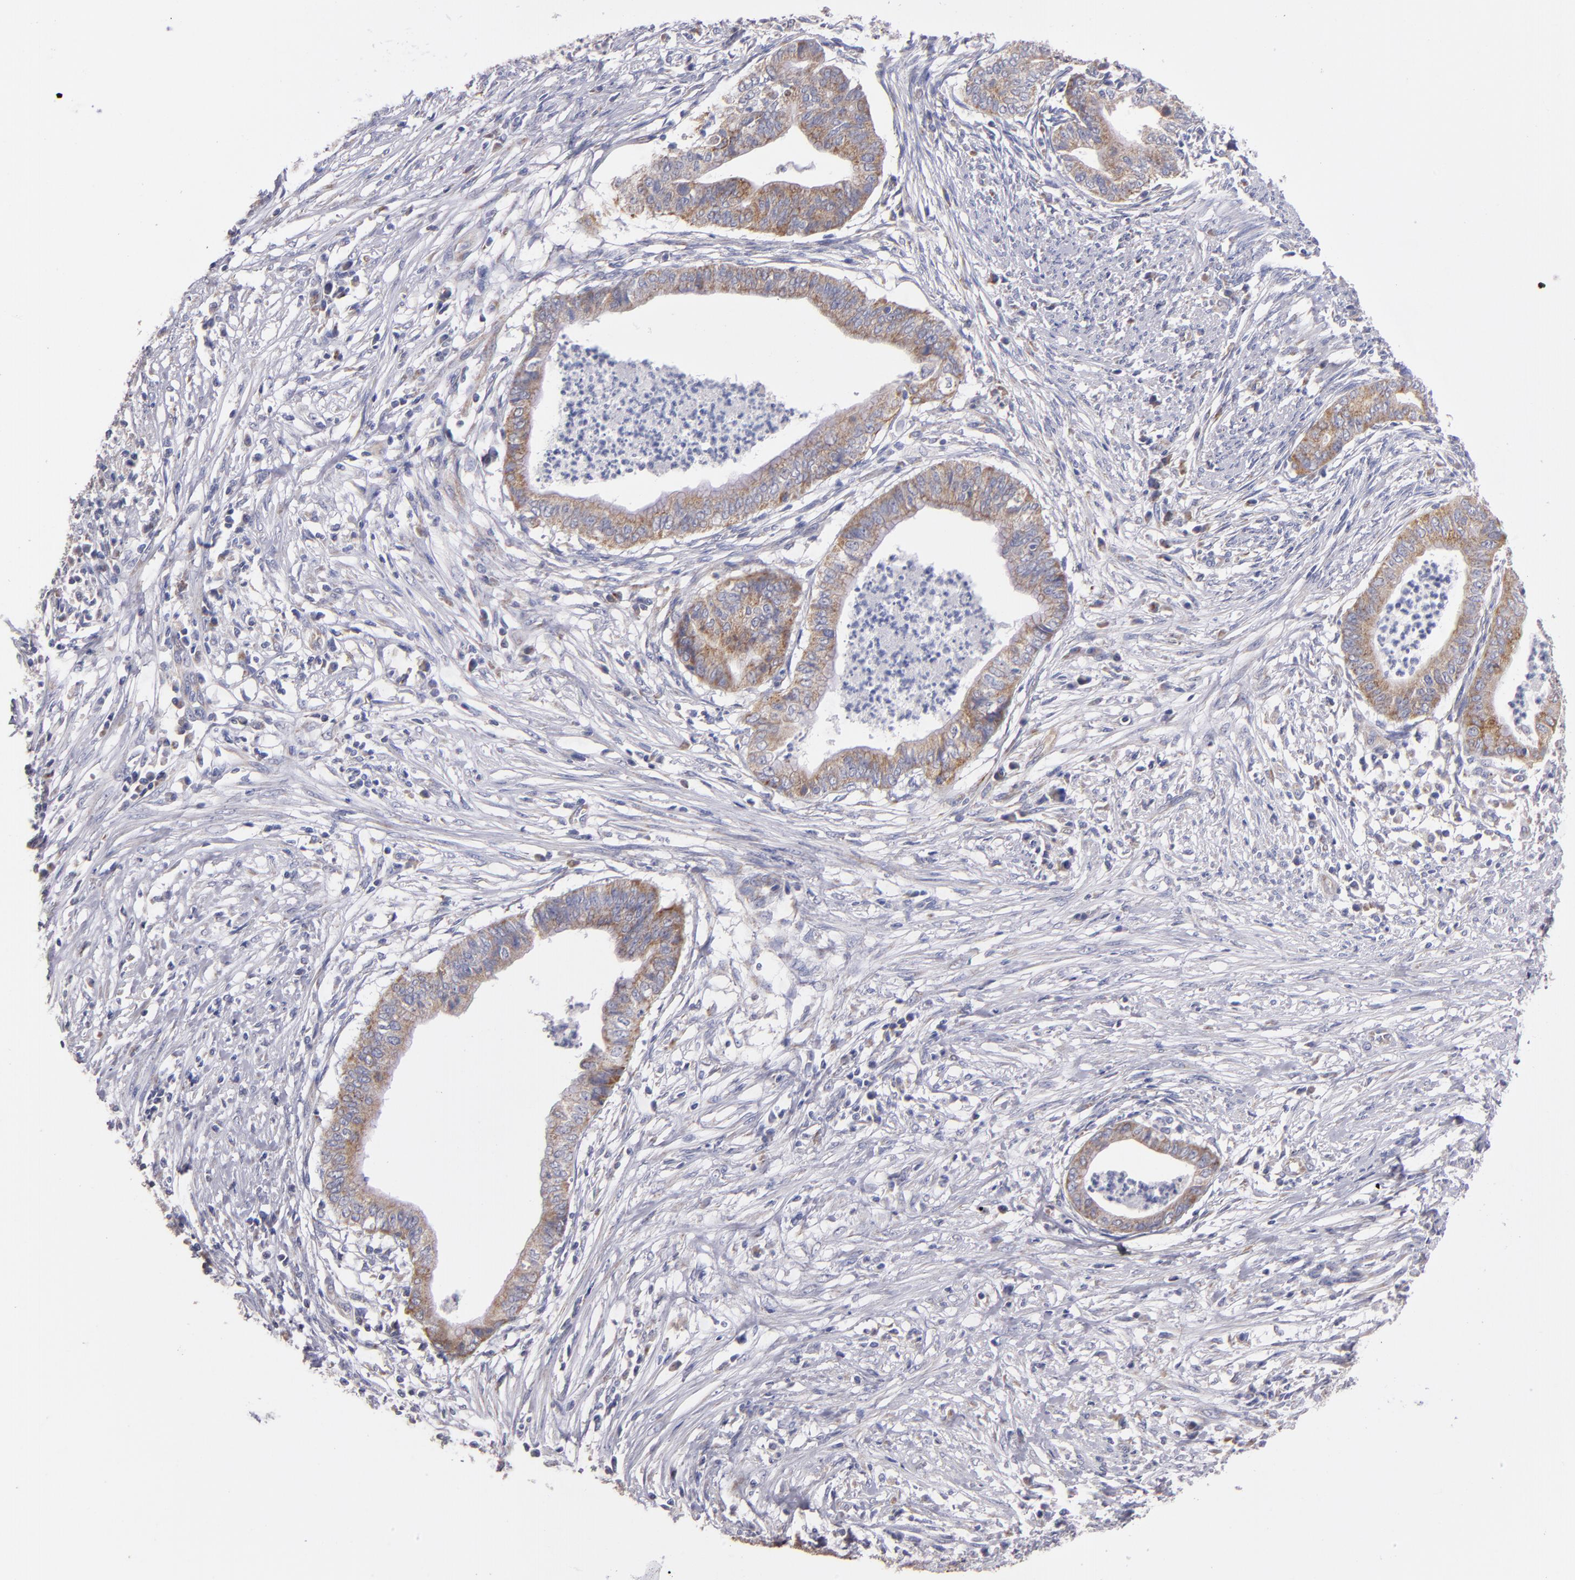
{"staining": {"intensity": "moderate", "quantity": ">75%", "location": "cytoplasmic/membranous"}, "tissue": "endometrial cancer", "cell_type": "Tumor cells", "image_type": "cancer", "snomed": [{"axis": "morphology", "description": "Necrosis, NOS"}, {"axis": "morphology", "description": "Adenocarcinoma, NOS"}, {"axis": "topography", "description": "Endometrium"}], "caption": "Moderate cytoplasmic/membranous protein positivity is identified in about >75% of tumor cells in endometrial cancer (adenocarcinoma).", "gene": "CLTA", "patient": {"sex": "female", "age": 79}}